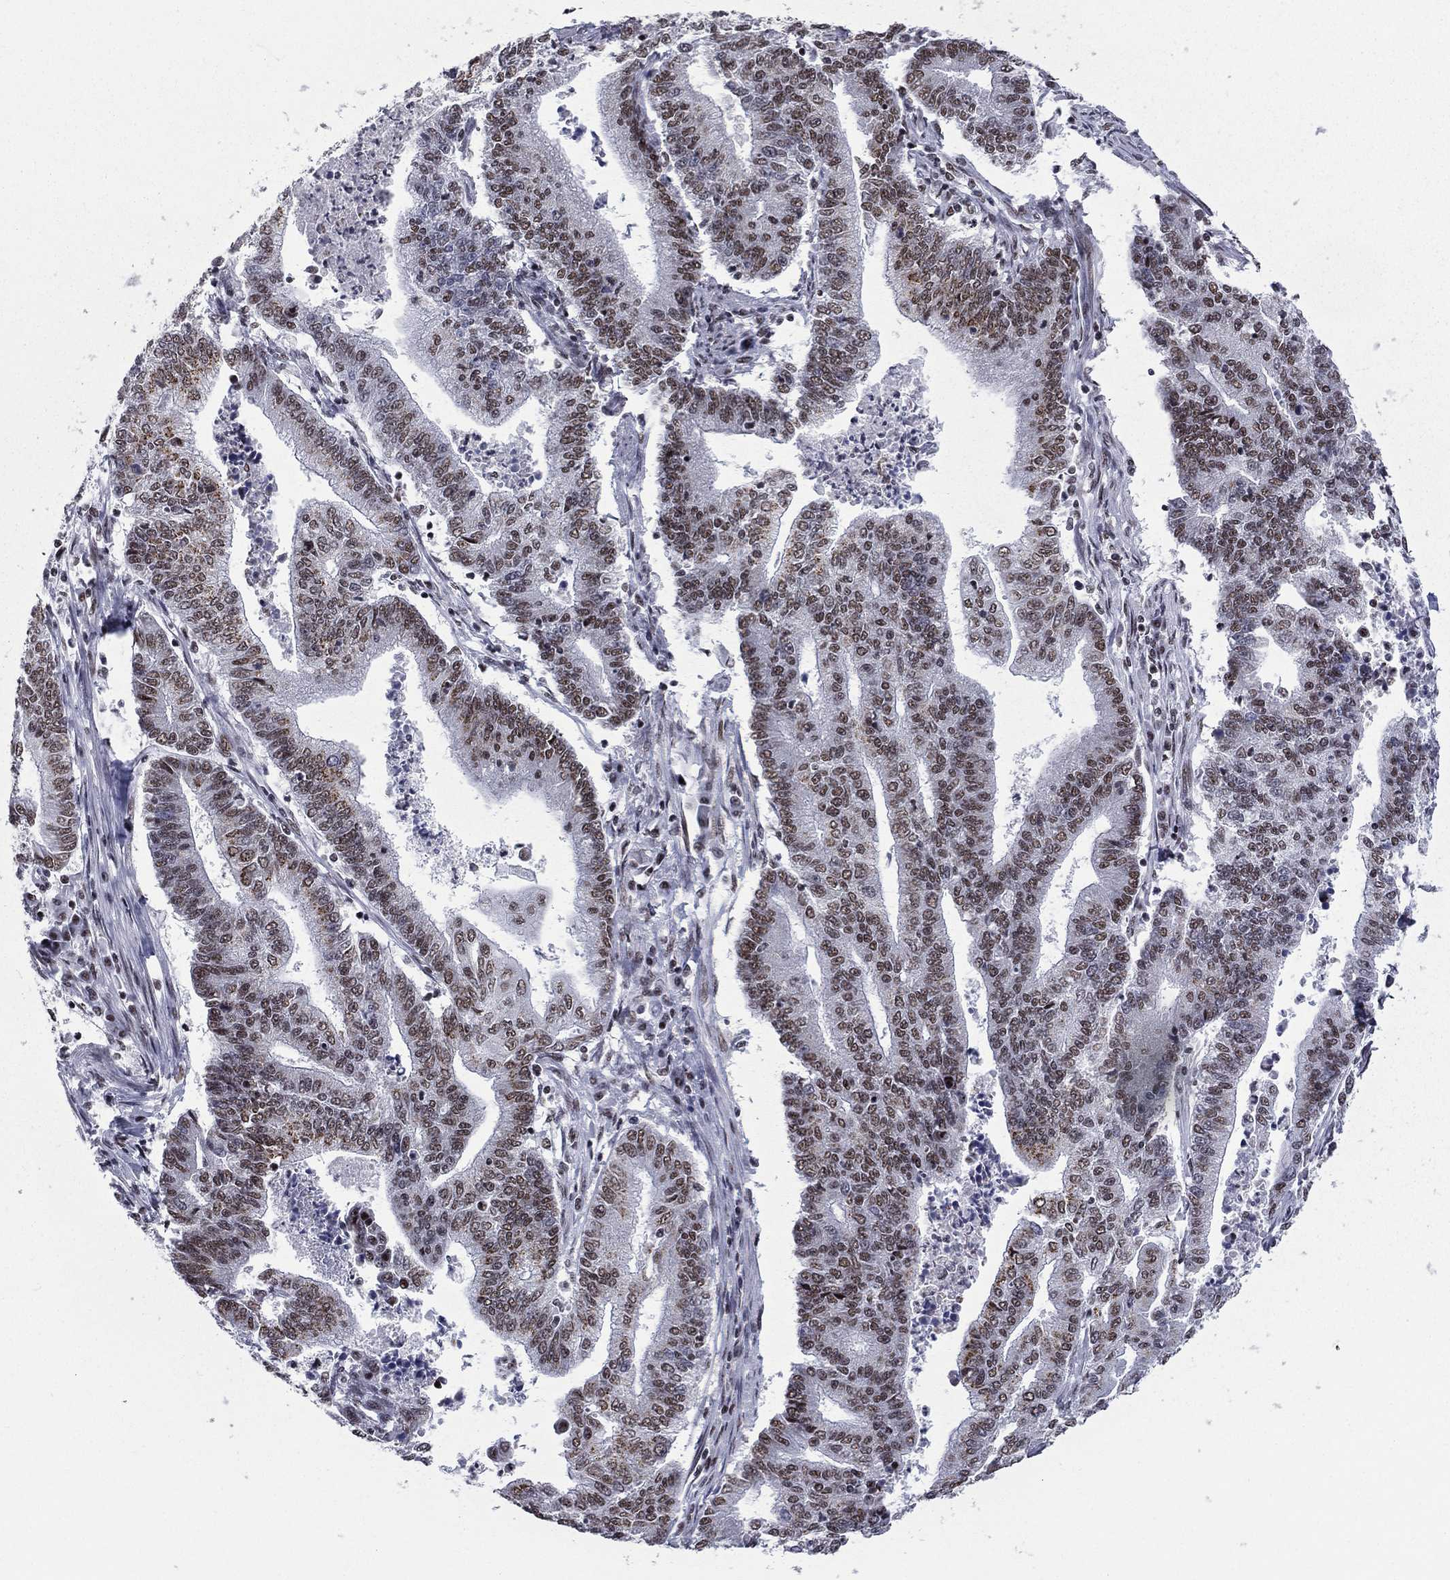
{"staining": {"intensity": "weak", "quantity": "25%-75%", "location": "nuclear"}, "tissue": "endometrial cancer", "cell_type": "Tumor cells", "image_type": "cancer", "snomed": [{"axis": "morphology", "description": "Adenocarcinoma, NOS"}, {"axis": "topography", "description": "Uterus"}, {"axis": "topography", "description": "Endometrium"}], "caption": "This photomicrograph displays IHC staining of human endometrial cancer, with low weak nuclear expression in about 25%-75% of tumor cells.", "gene": "ETV5", "patient": {"sex": "female", "age": 54}}